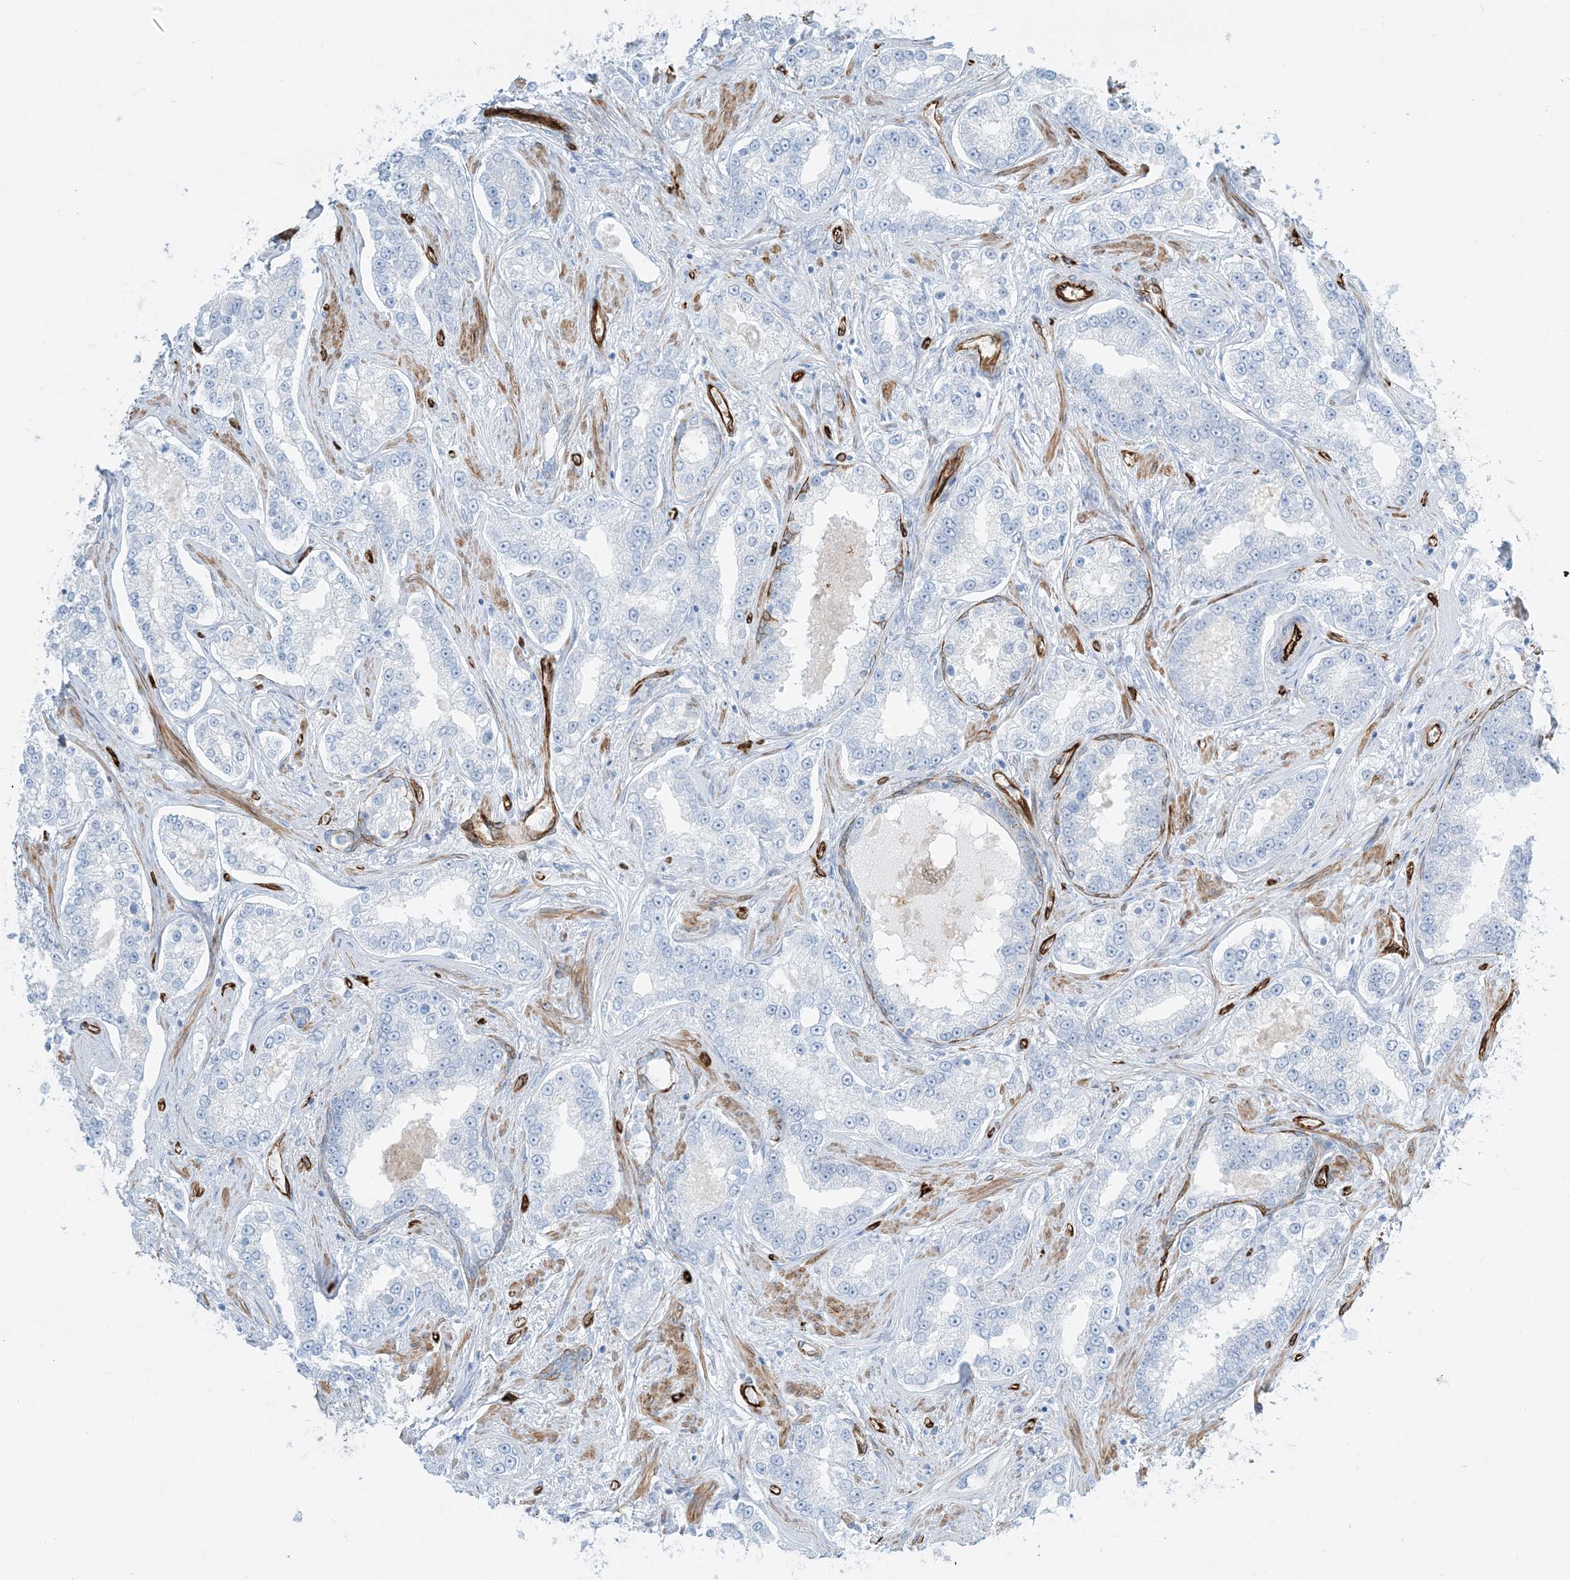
{"staining": {"intensity": "negative", "quantity": "none", "location": "none"}, "tissue": "prostate cancer", "cell_type": "Tumor cells", "image_type": "cancer", "snomed": [{"axis": "morphology", "description": "Normal tissue, NOS"}, {"axis": "morphology", "description": "Adenocarcinoma, High grade"}, {"axis": "topography", "description": "Prostate"}], "caption": "Image shows no protein positivity in tumor cells of high-grade adenocarcinoma (prostate) tissue.", "gene": "EPS8L3", "patient": {"sex": "male", "age": 83}}